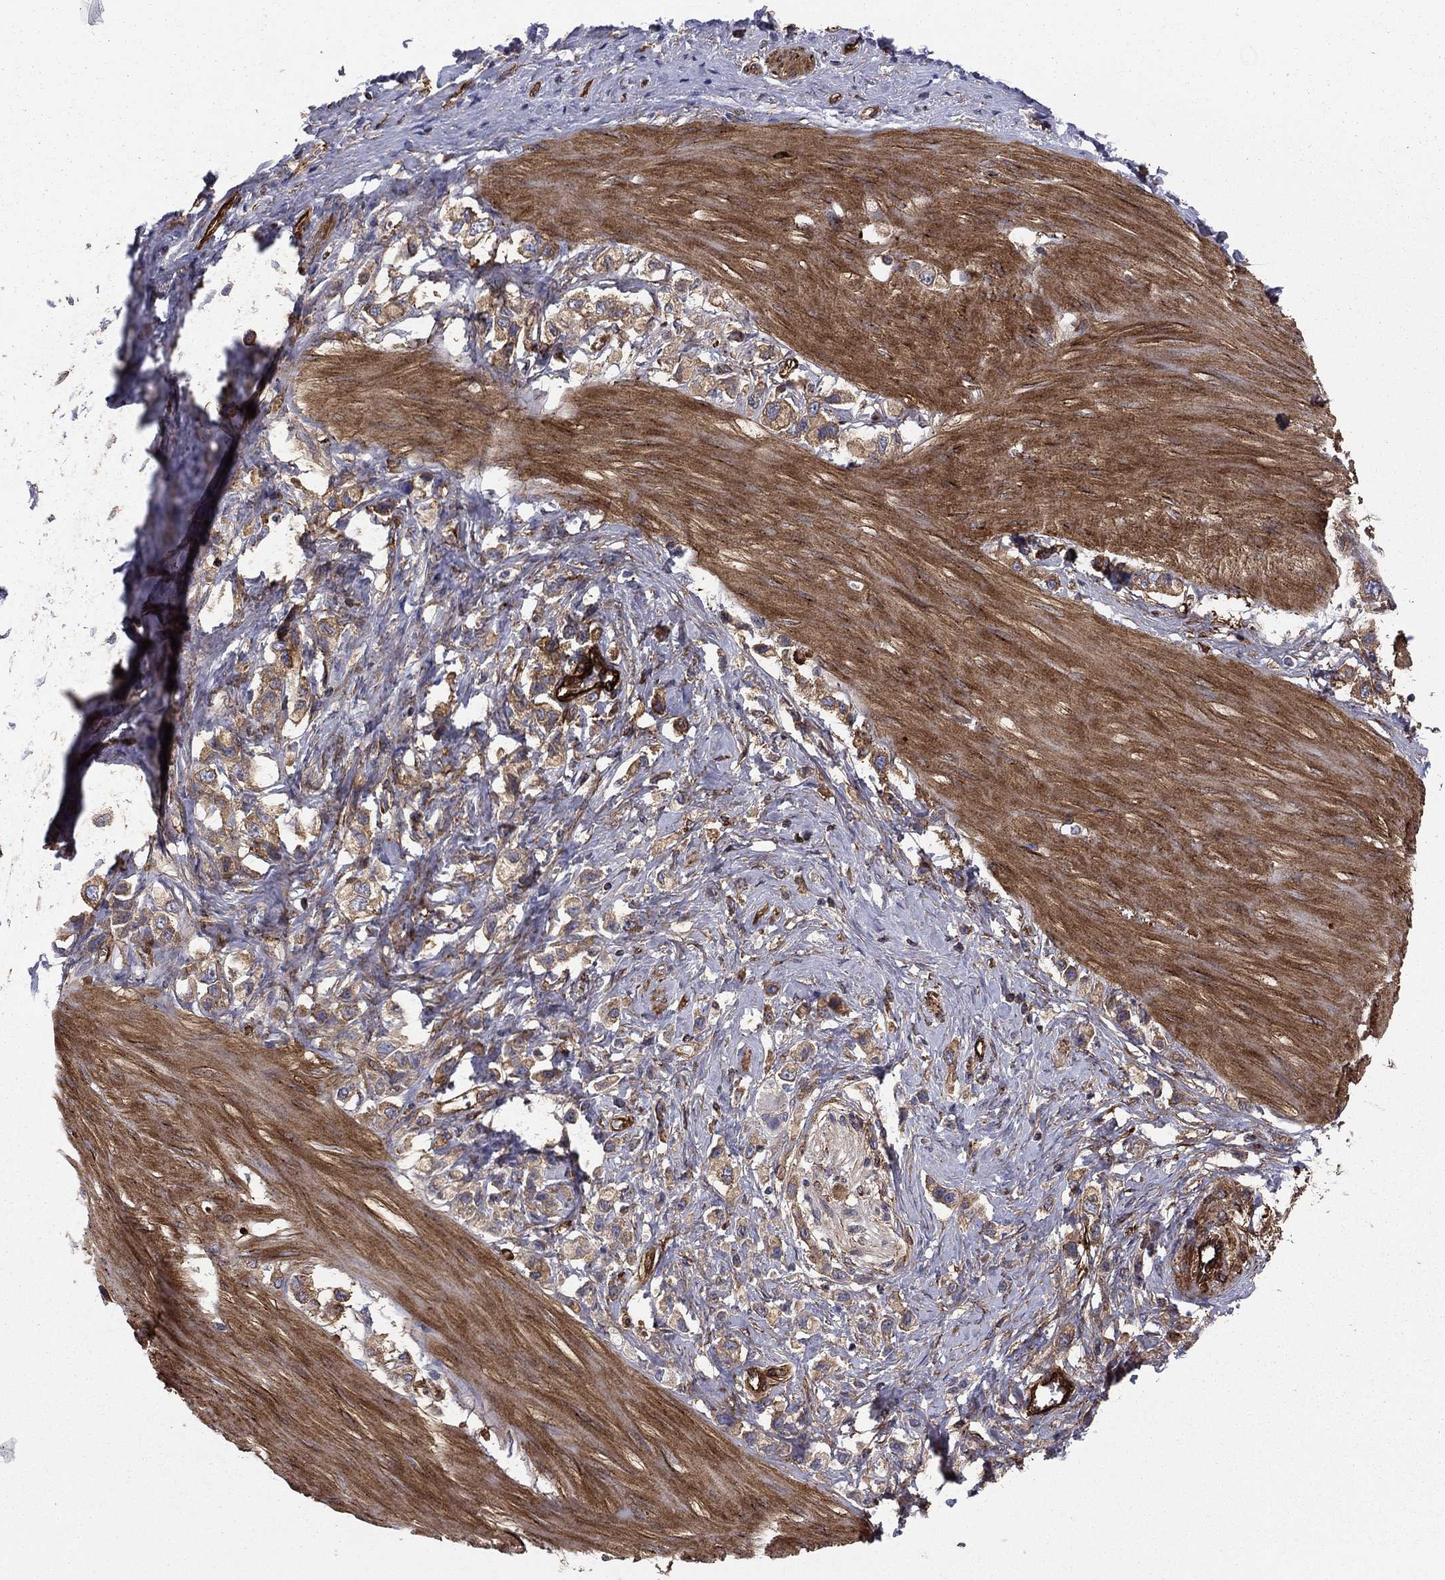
{"staining": {"intensity": "weak", "quantity": "<25%", "location": "cytoplasmic/membranous"}, "tissue": "stomach cancer", "cell_type": "Tumor cells", "image_type": "cancer", "snomed": [{"axis": "morphology", "description": "Normal tissue, NOS"}, {"axis": "morphology", "description": "Adenocarcinoma, NOS"}, {"axis": "morphology", "description": "Adenocarcinoma, High grade"}, {"axis": "topography", "description": "Stomach, upper"}, {"axis": "topography", "description": "Stomach"}], "caption": "This is an immunohistochemistry (IHC) histopathology image of stomach cancer (high-grade adenocarcinoma). There is no expression in tumor cells.", "gene": "EHBP1L1", "patient": {"sex": "female", "age": 65}}